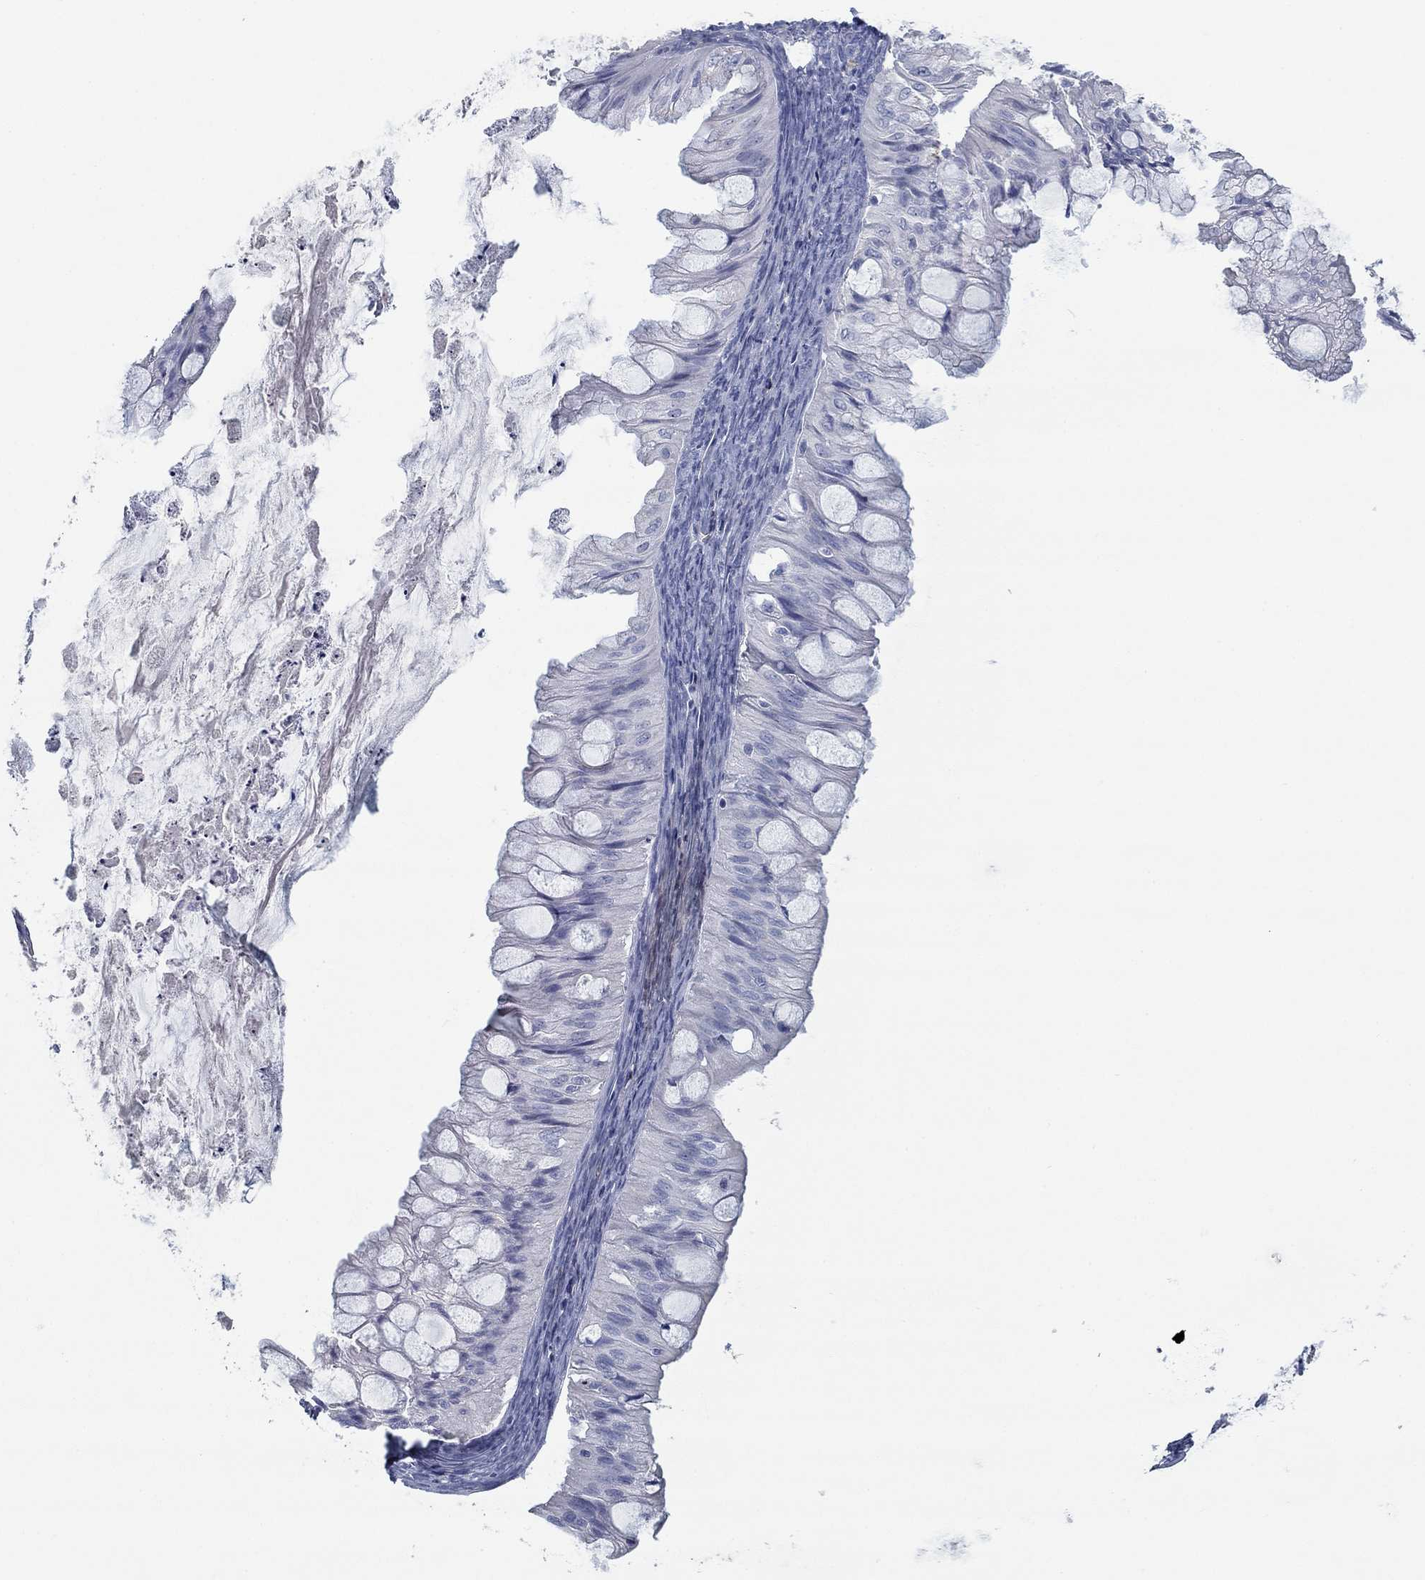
{"staining": {"intensity": "negative", "quantity": "none", "location": "none"}, "tissue": "ovarian cancer", "cell_type": "Tumor cells", "image_type": "cancer", "snomed": [{"axis": "morphology", "description": "Cystadenocarcinoma, mucinous, NOS"}, {"axis": "topography", "description": "Ovary"}], "caption": "Mucinous cystadenocarcinoma (ovarian) stained for a protein using immunohistochemistry displays no expression tumor cells.", "gene": "APOC3", "patient": {"sex": "female", "age": 57}}